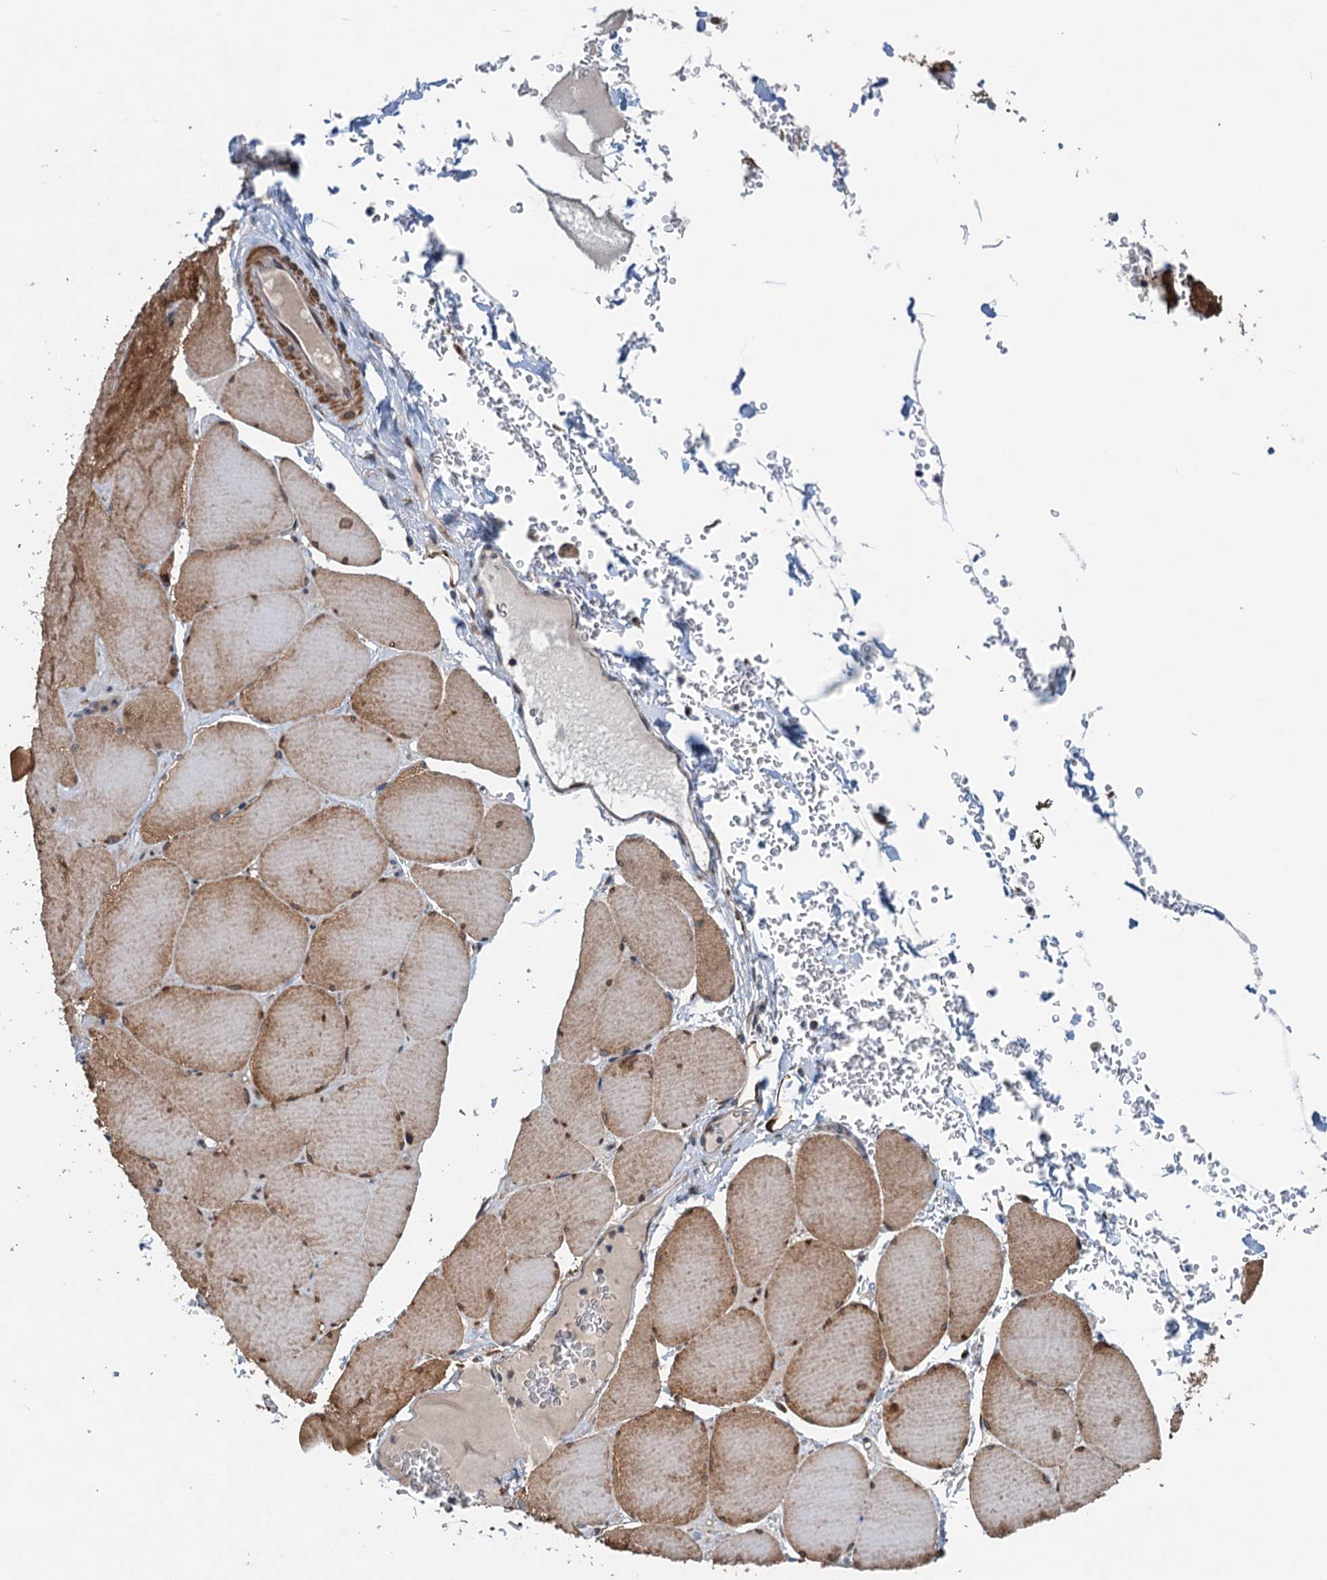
{"staining": {"intensity": "strong", "quantity": "25%-75%", "location": "cytoplasmic/membranous,nuclear"}, "tissue": "skeletal muscle", "cell_type": "Myocytes", "image_type": "normal", "snomed": [{"axis": "morphology", "description": "Normal tissue, NOS"}, {"axis": "topography", "description": "Skeletal muscle"}, {"axis": "topography", "description": "Head-Neck"}], "caption": "Immunohistochemistry (IHC) (DAB) staining of benign human skeletal muscle shows strong cytoplasmic/membranous,nuclear protein expression in approximately 25%-75% of myocytes.", "gene": "DYNC2I2", "patient": {"sex": "male", "age": 66}}